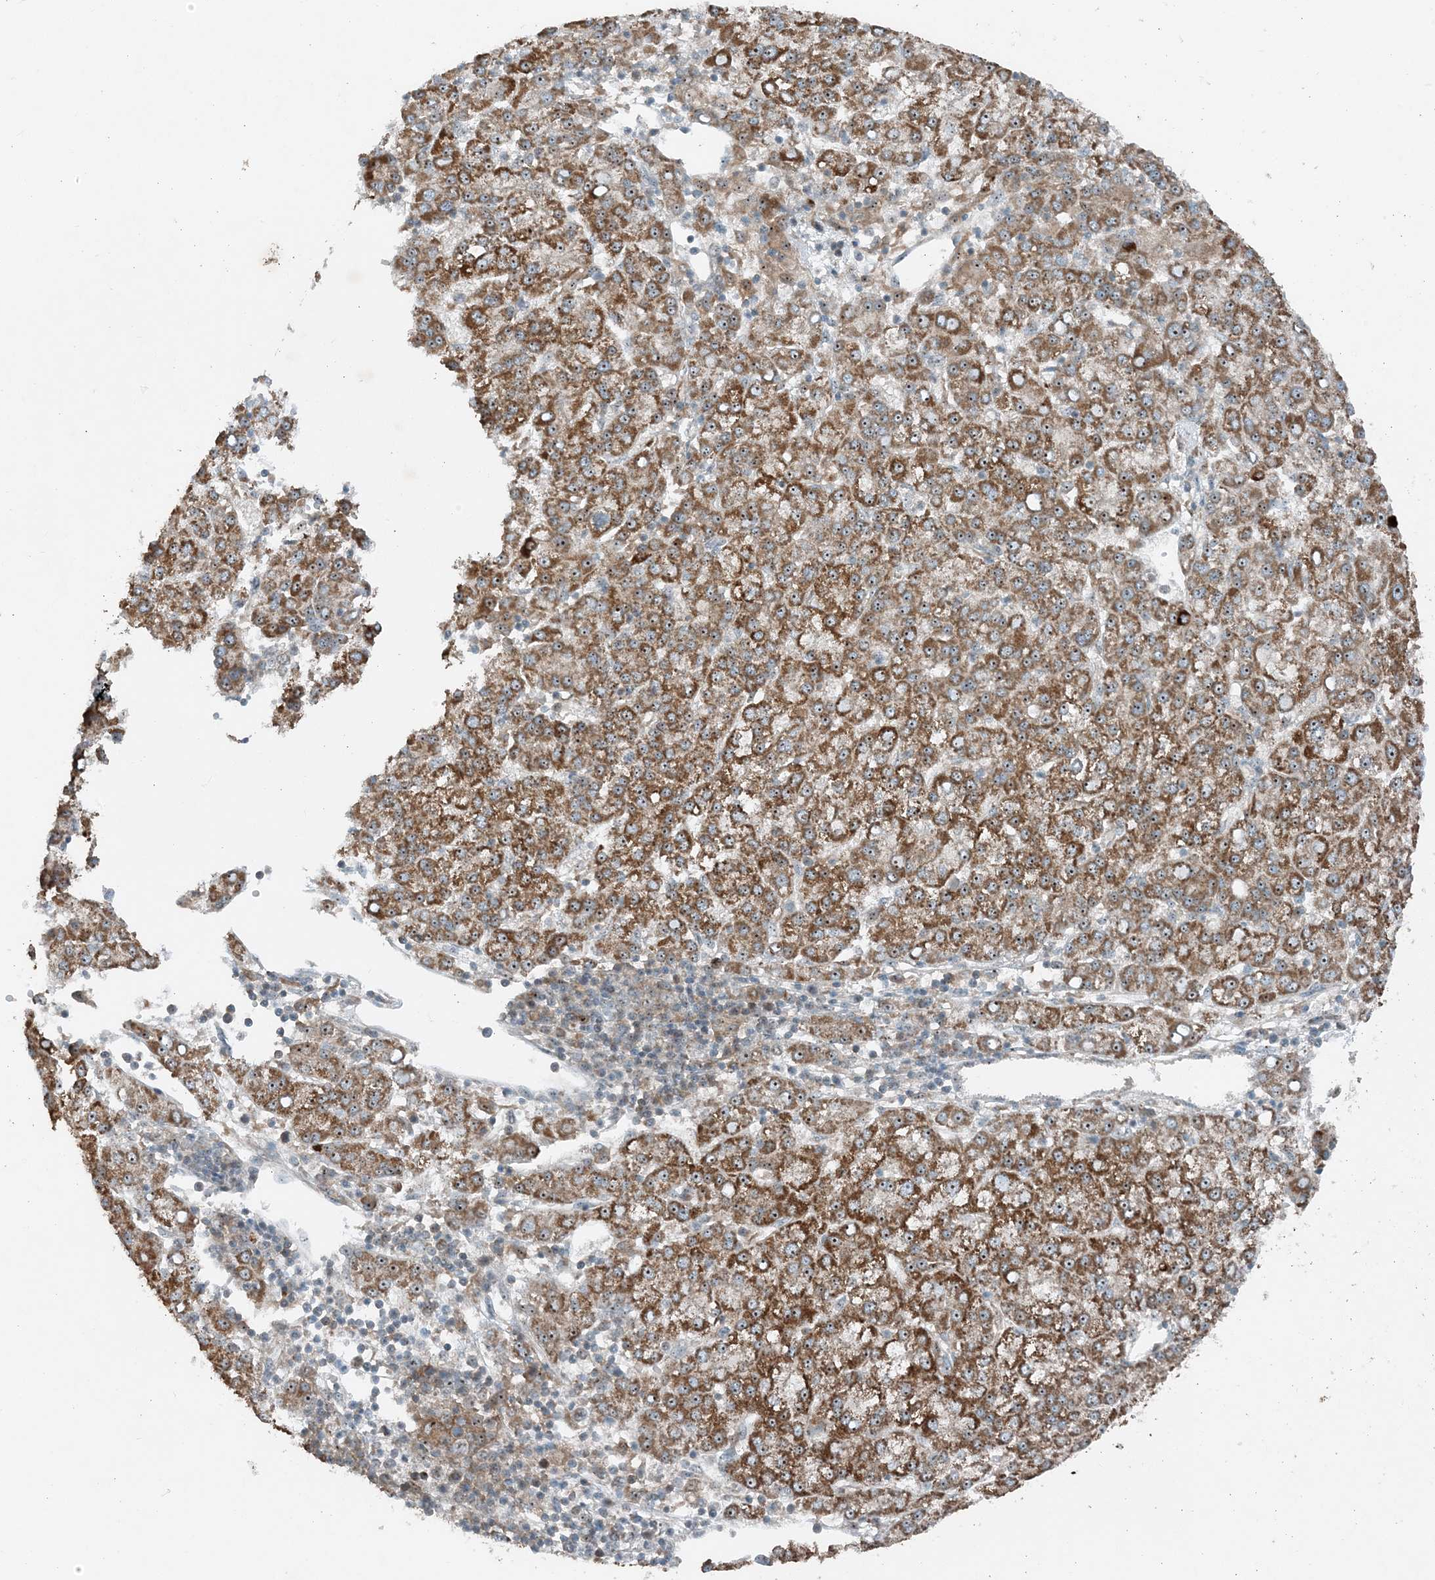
{"staining": {"intensity": "moderate", "quantity": ">75%", "location": "cytoplasmic/membranous"}, "tissue": "liver cancer", "cell_type": "Tumor cells", "image_type": "cancer", "snomed": [{"axis": "morphology", "description": "Carcinoma, Hepatocellular, NOS"}, {"axis": "topography", "description": "Liver"}], "caption": "An immunohistochemistry (IHC) micrograph of tumor tissue is shown. Protein staining in brown labels moderate cytoplasmic/membranous positivity in liver cancer within tumor cells.", "gene": "MITD1", "patient": {"sex": "female", "age": 58}}